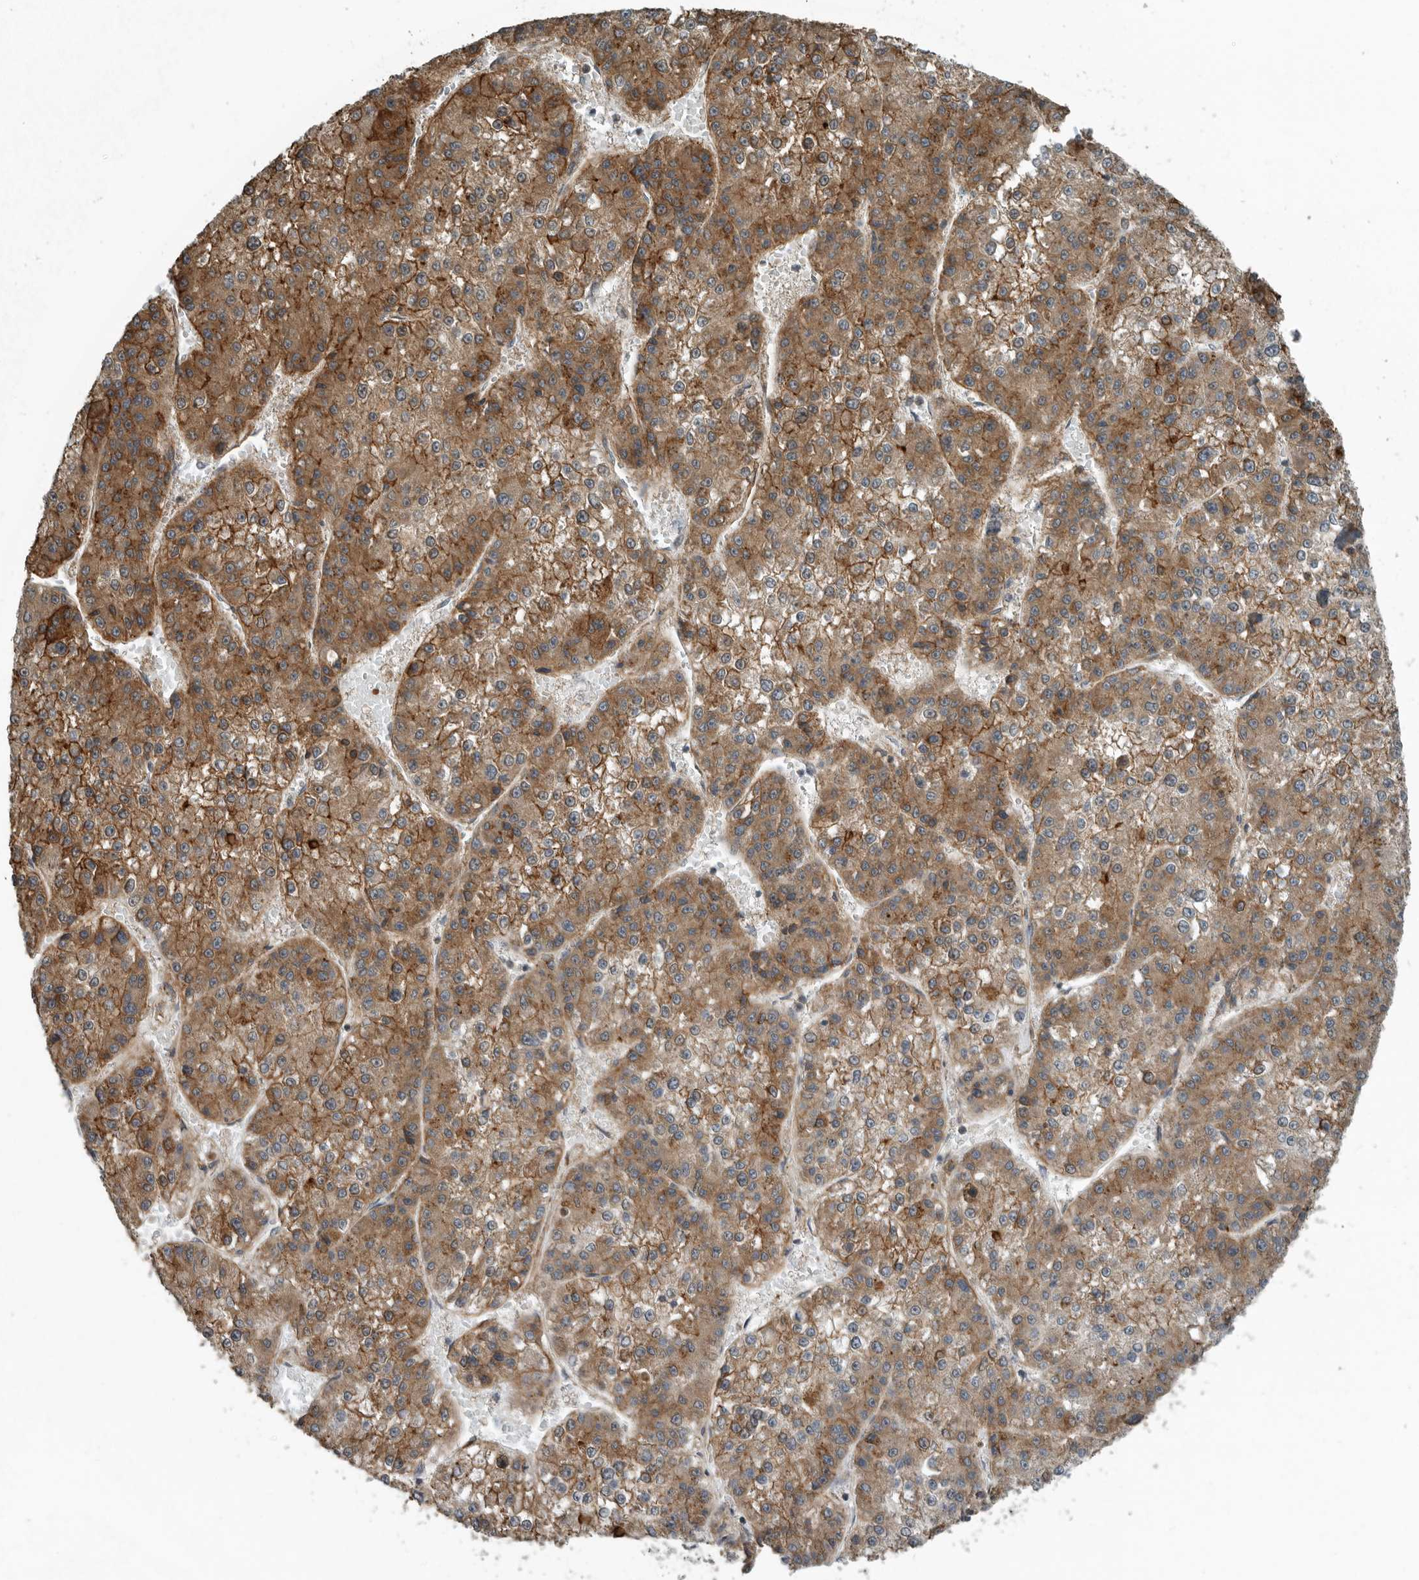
{"staining": {"intensity": "moderate", "quantity": ">75%", "location": "cytoplasmic/membranous"}, "tissue": "liver cancer", "cell_type": "Tumor cells", "image_type": "cancer", "snomed": [{"axis": "morphology", "description": "Carcinoma, Hepatocellular, NOS"}, {"axis": "topography", "description": "Liver"}], "caption": "An image of human liver hepatocellular carcinoma stained for a protein demonstrates moderate cytoplasmic/membranous brown staining in tumor cells. Using DAB (brown) and hematoxylin (blue) stains, captured at high magnification using brightfield microscopy.", "gene": "AMFR", "patient": {"sex": "female", "age": 73}}